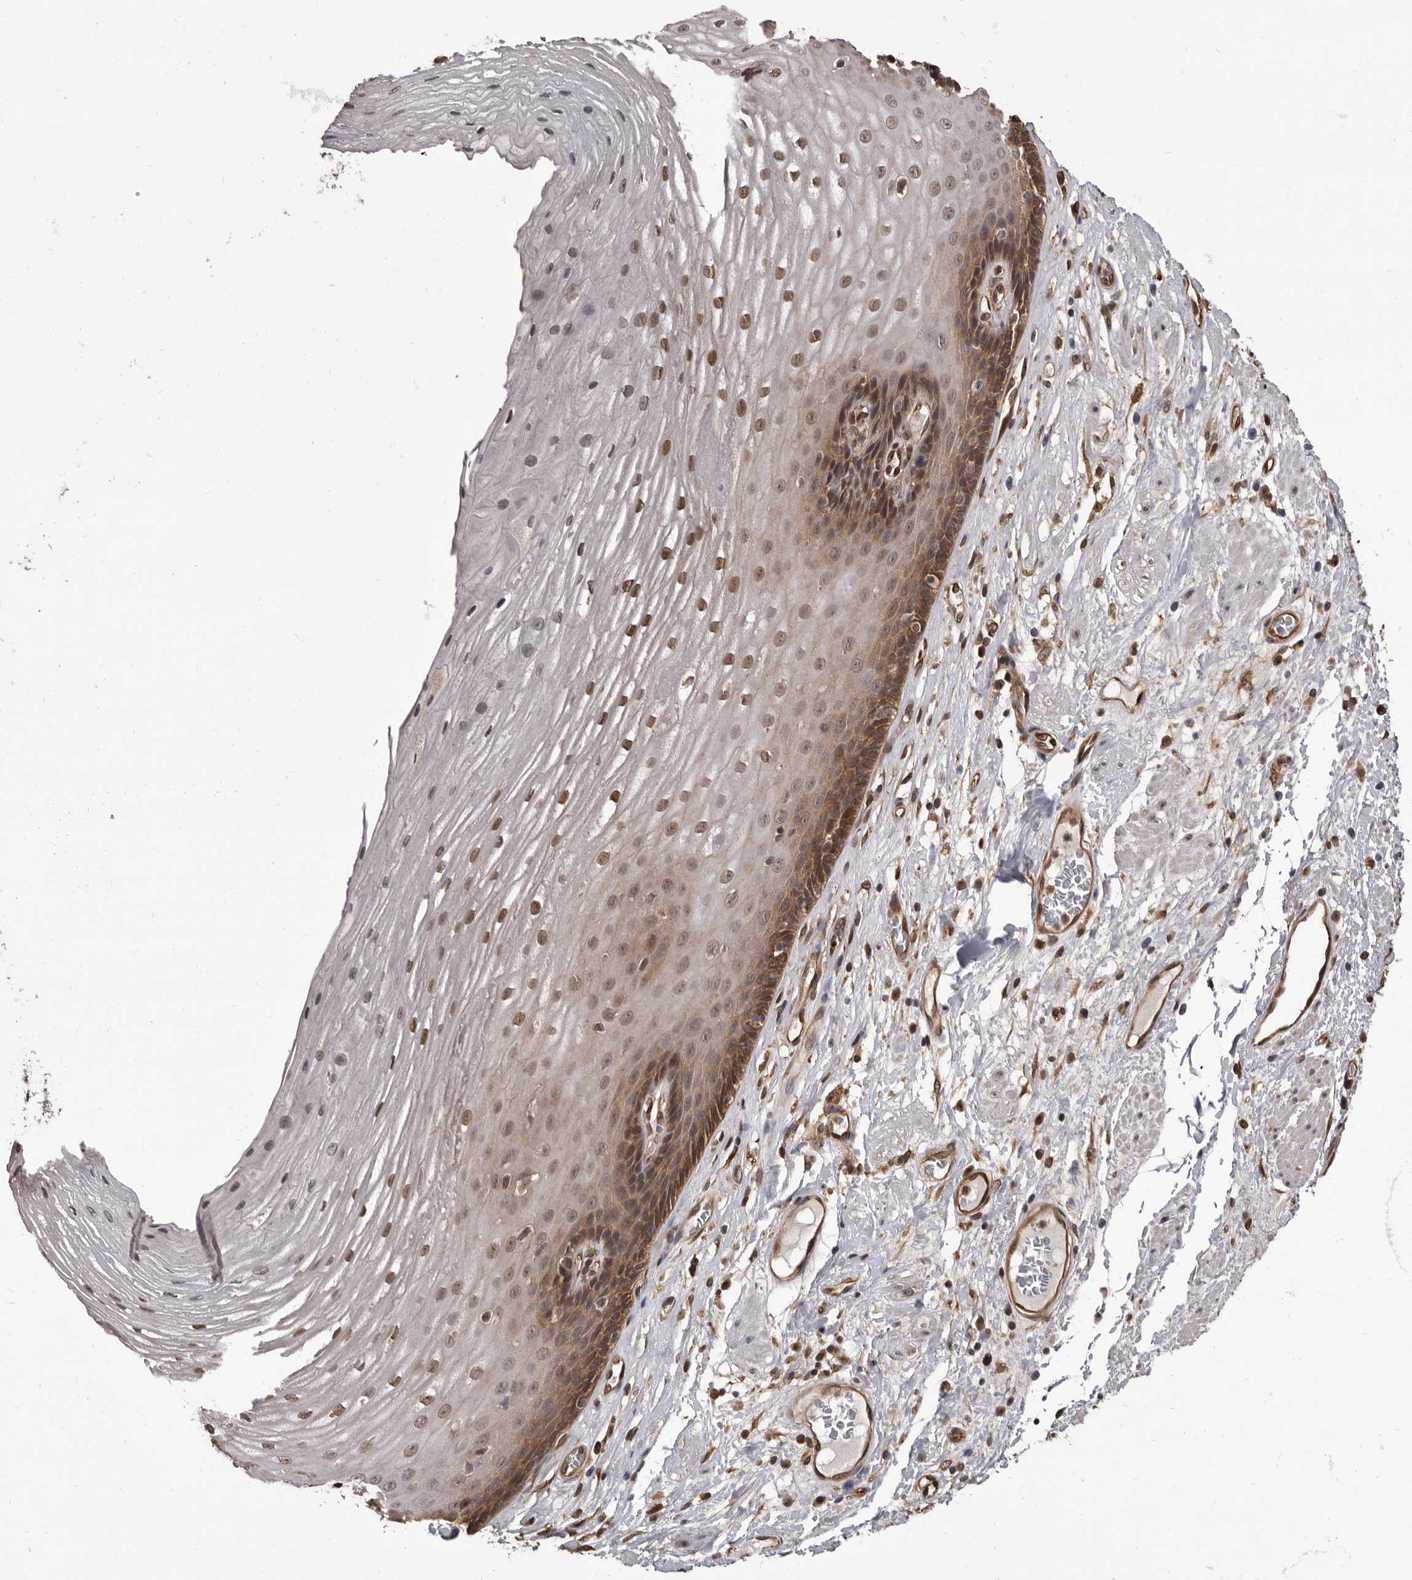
{"staining": {"intensity": "moderate", "quantity": ">75%", "location": "cytoplasmic/membranous,nuclear"}, "tissue": "esophagus", "cell_type": "Squamous epithelial cells", "image_type": "normal", "snomed": [{"axis": "morphology", "description": "Normal tissue, NOS"}, {"axis": "topography", "description": "Esophagus"}], "caption": "This photomicrograph shows normal esophagus stained with immunohistochemistry (IHC) to label a protein in brown. The cytoplasmic/membranous,nuclear of squamous epithelial cells show moderate positivity for the protein. Nuclei are counter-stained blue.", "gene": "ADAMTS20", "patient": {"sex": "male", "age": 62}}